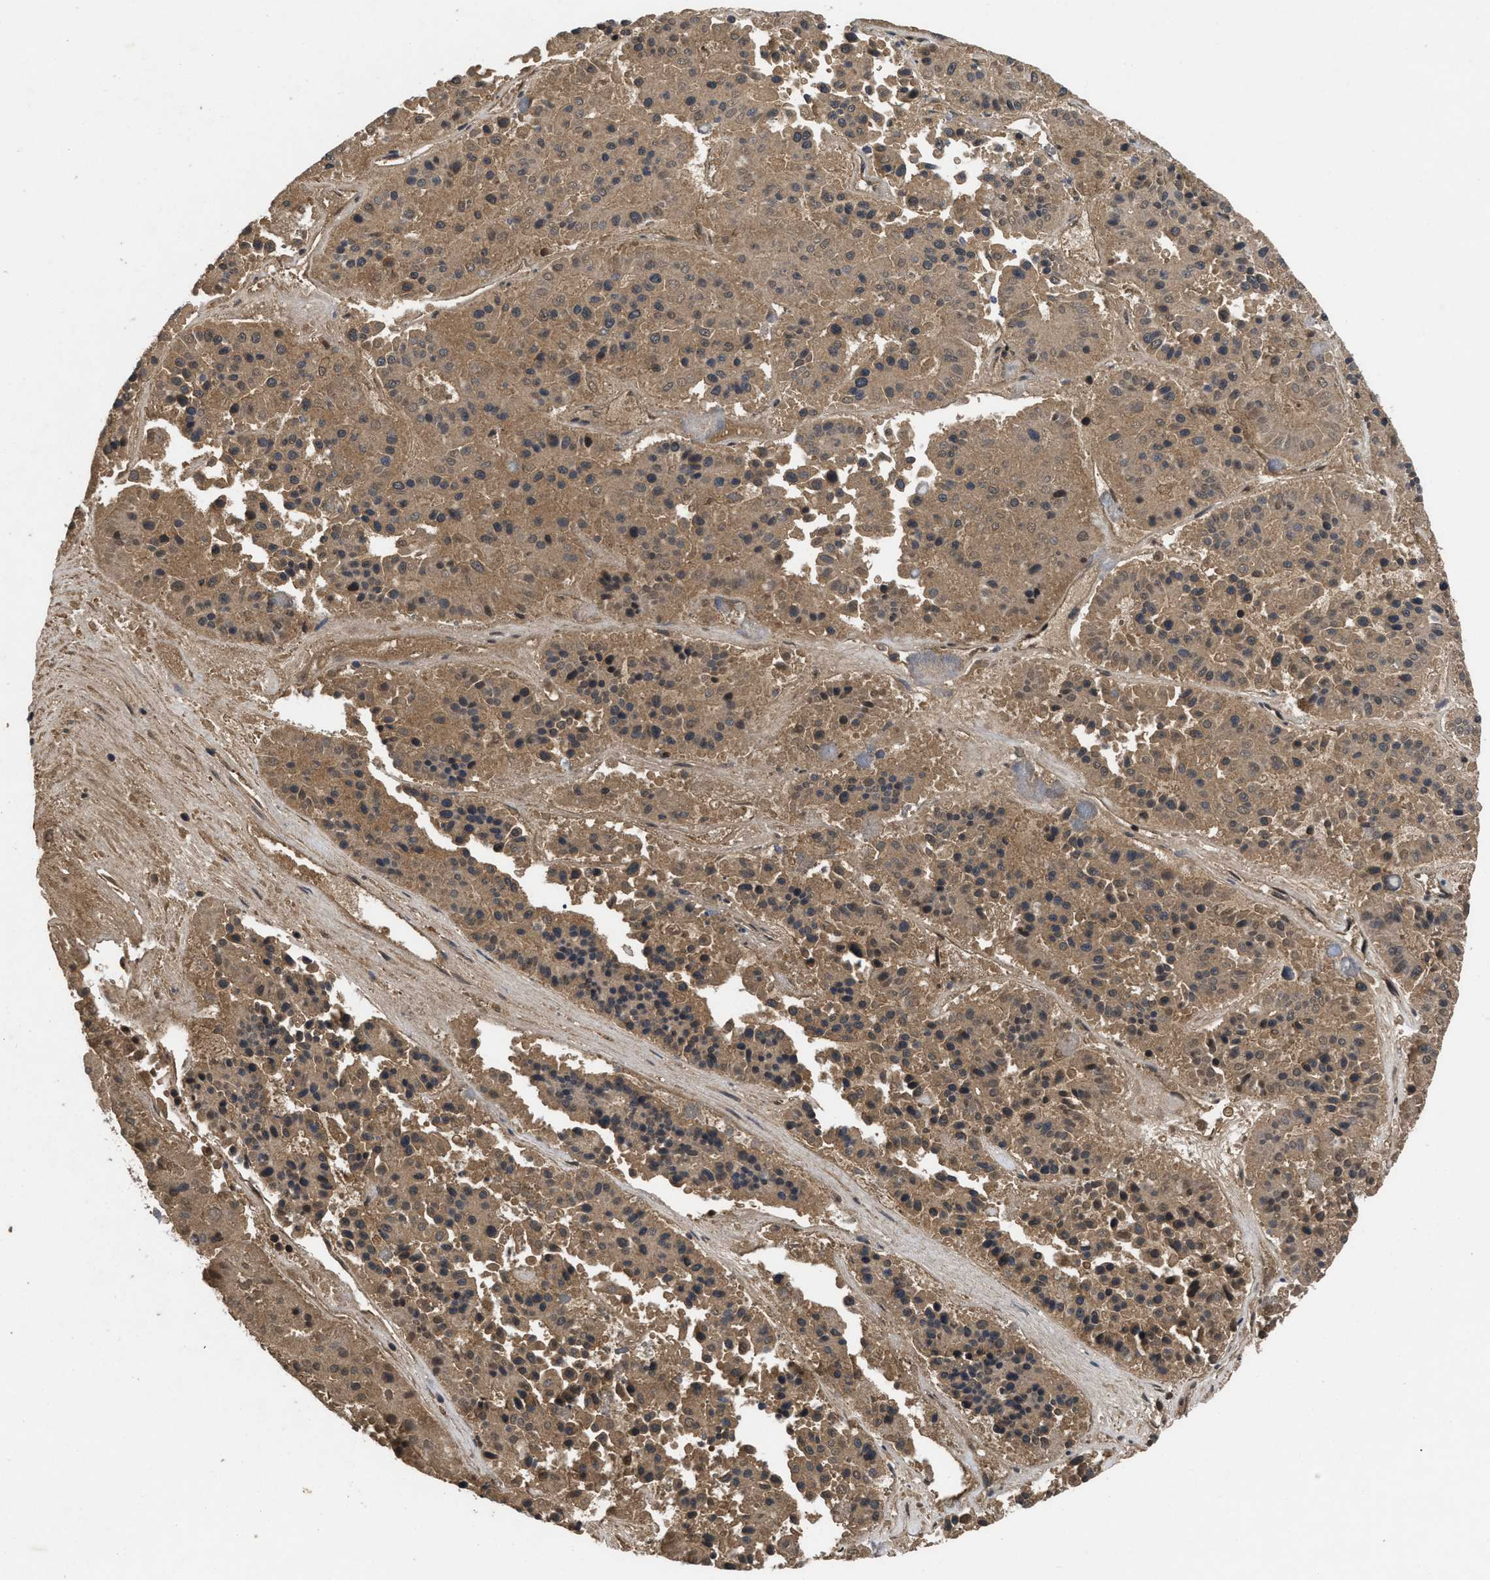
{"staining": {"intensity": "moderate", "quantity": ">75%", "location": "cytoplasmic/membranous"}, "tissue": "pancreatic cancer", "cell_type": "Tumor cells", "image_type": "cancer", "snomed": [{"axis": "morphology", "description": "Adenocarcinoma, NOS"}, {"axis": "topography", "description": "Pancreas"}], "caption": "Brown immunohistochemical staining in human adenocarcinoma (pancreatic) shows moderate cytoplasmic/membranous staining in about >75% of tumor cells. The staining was performed using DAB (3,3'-diaminobenzidine), with brown indicating positive protein expression. Nuclei are stained blue with hematoxylin.", "gene": "LRRC3", "patient": {"sex": "male", "age": 50}}